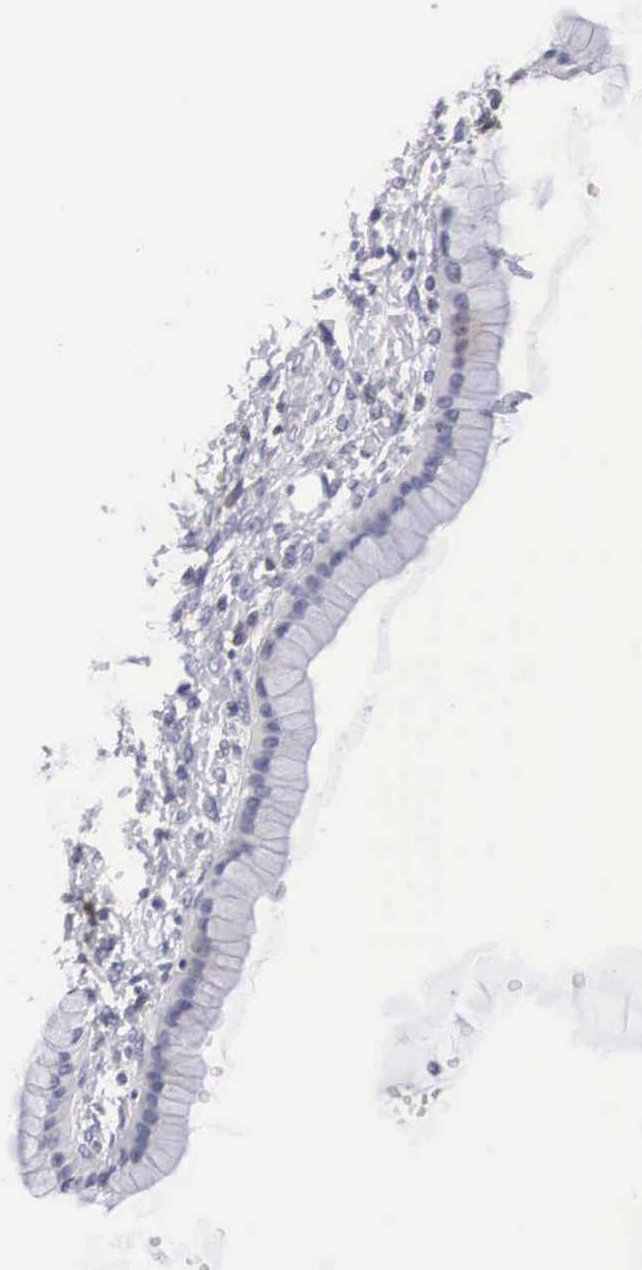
{"staining": {"intensity": "negative", "quantity": "none", "location": "none"}, "tissue": "ovarian cancer", "cell_type": "Tumor cells", "image_type": "cancer", "snomed": [{"axis": "morphology", "description": "Cystadenocarcinoma, mucinous, NOS"}, {"axis": "topography", "description": "Ovary"}], "caption": "Photomicrograph shows no significant protein staining in tumor cells of ovarian mucinous cystadenocarcinoma.", "gene": "HMOX1", "patient": {"sex": "female", "age": 25}}